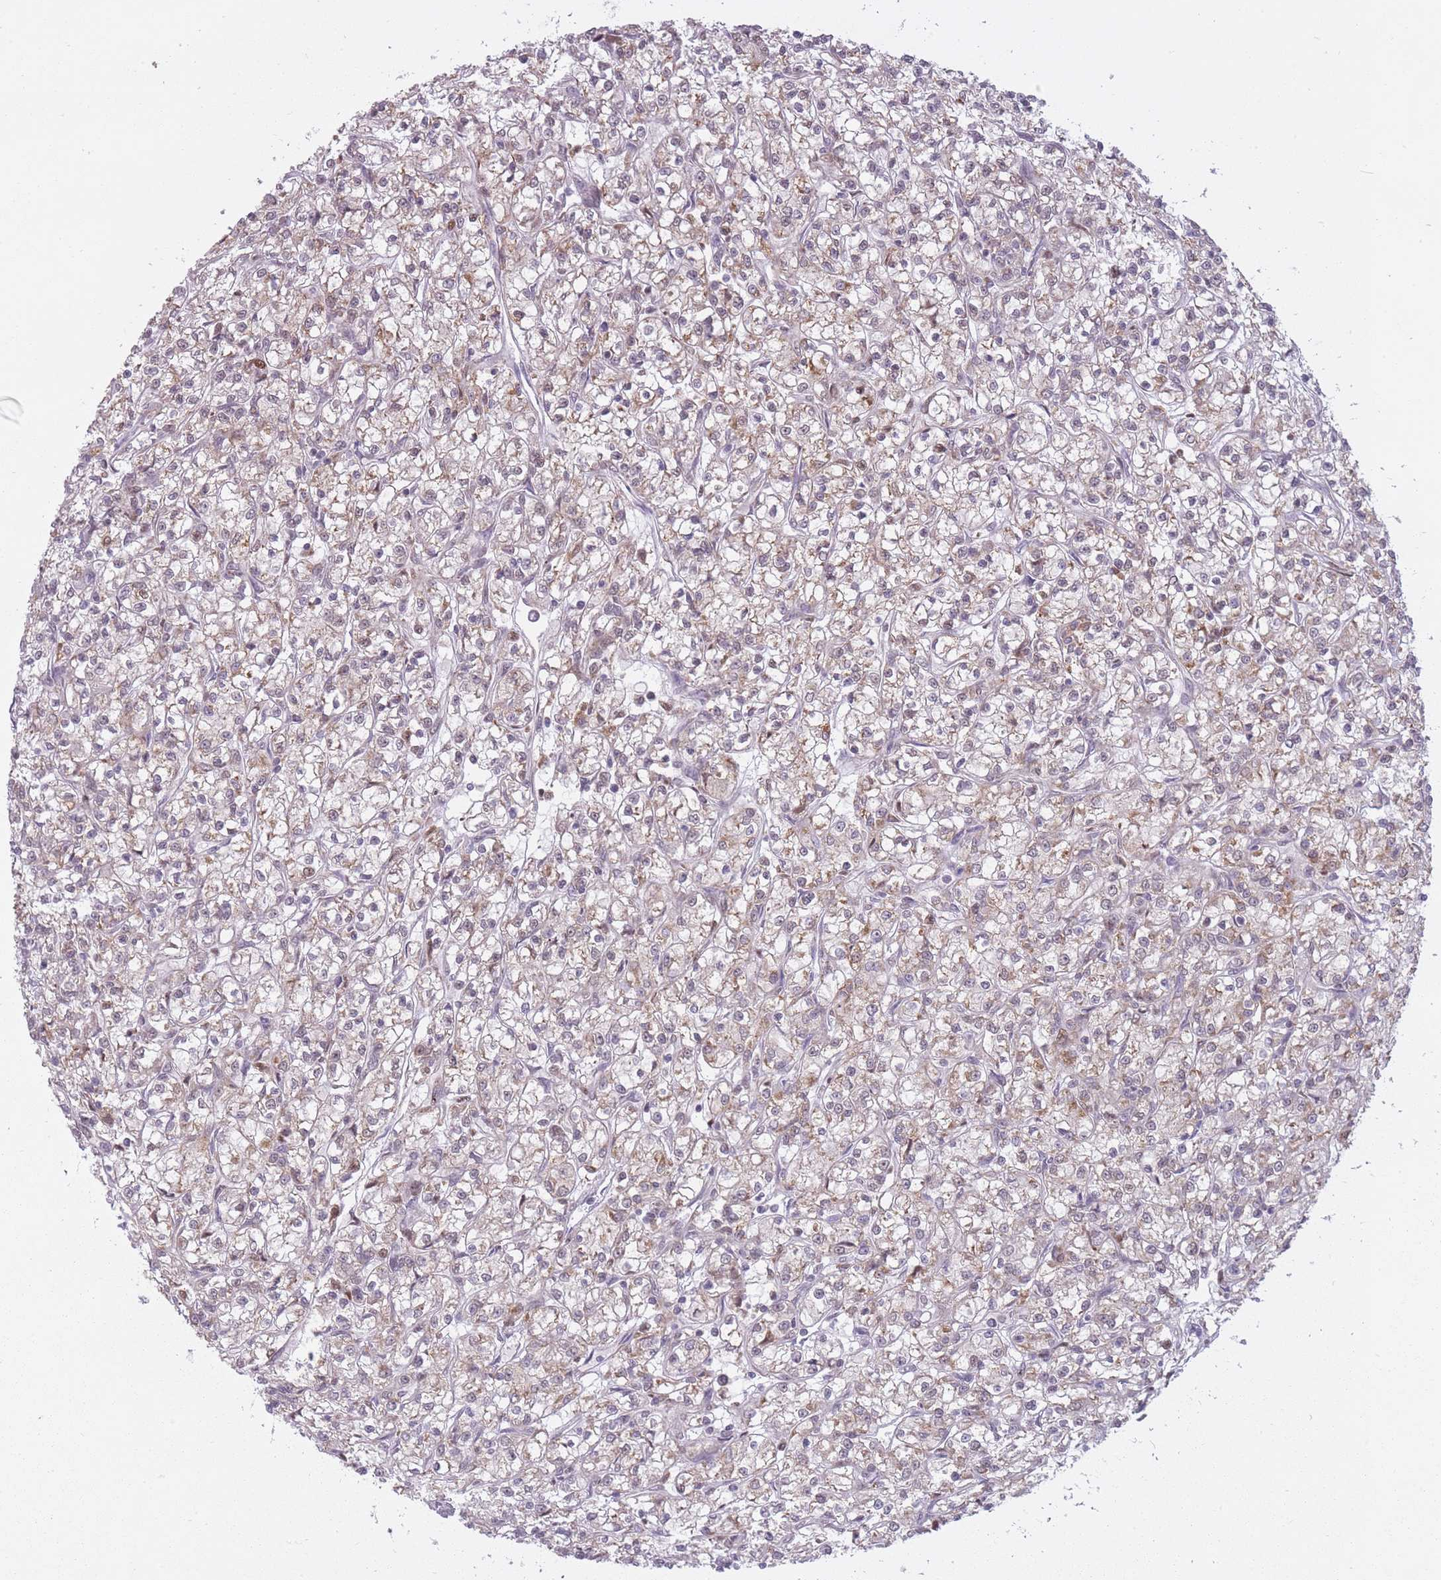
{"staining": {"intensity": "weak", "quantity": "<25%", "location": "cytoplasmic/membranous"}, "tissue": "renal cancer", "cell_type": "Tumor cells", "image_type": "cancer", "snomed": [{"axis": "morphology", "description": "Adenocarcinoma, NOS"}, {"axis": "topography", "description": "Kidney"}], "caption": "Adenocarcinoma (renal) was stained to show a protein in brown. There is no significant expression in tumor cells.", "gene": "LGALS9", "patient": {"sex": "female", "age": 59}}